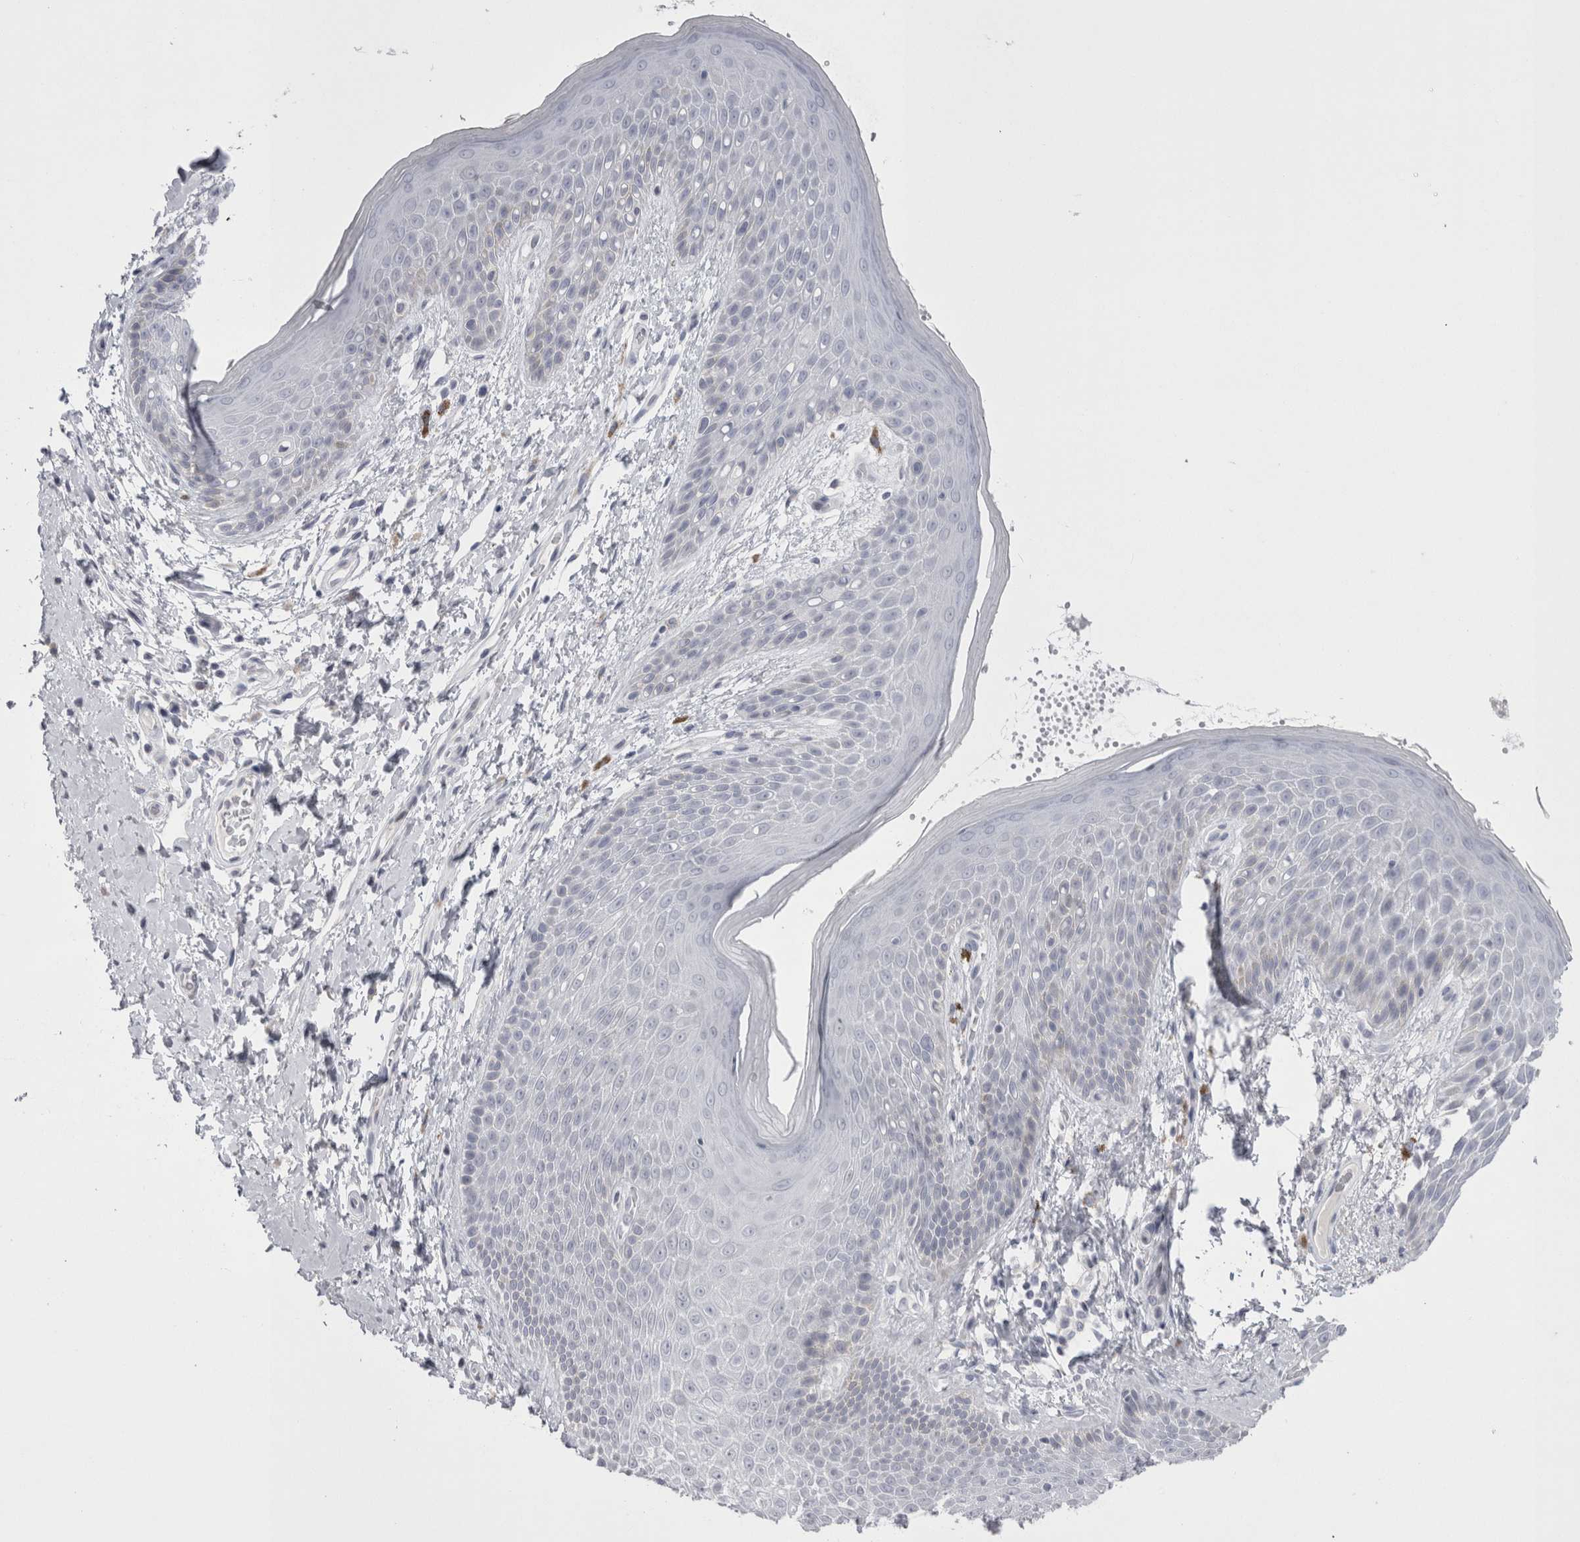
{"staining": {"intensity": "negative", "quantity": "none", "location": "none"}, "tissue": "skin", "cell_type": "Epidermal cells", "image_type": "normal", "snomed": [{"axis": "morphology", "description": "Normal tissue, NOS"}, {"axis": "topography", "description": "Anal"}], "caption": "Epidermal cells are negative for brown protein staining in unremarkable skin. The staining is performed using DAB brown chromogen with nuclei counter-stained in using hematoxylin.", "gene": "FNDC8", "patient": {"sex": "male", "age": 74}}